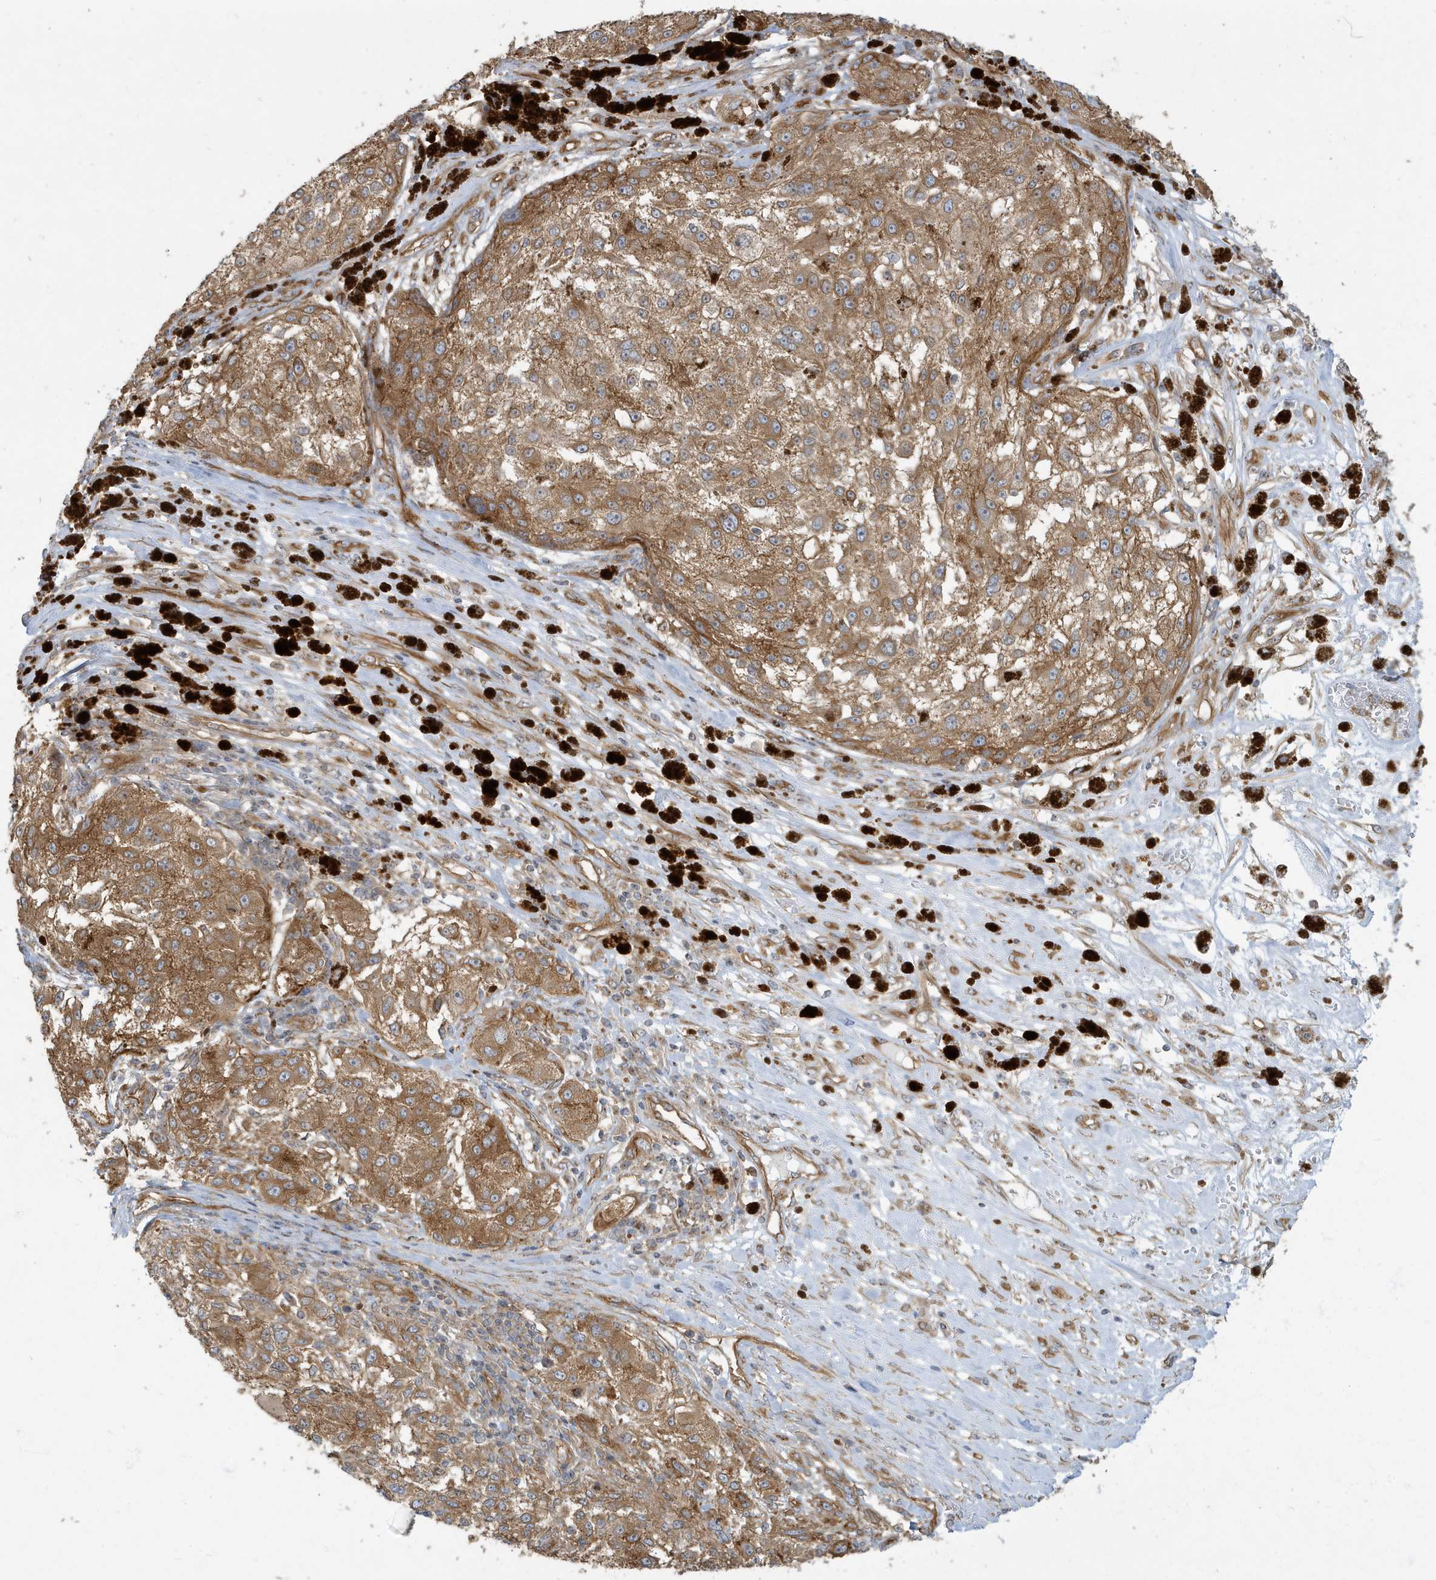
{"staining": {"intensity": "moderate", "quantity": ">75%", "location": "cytoplasmic/membranous"}, "tissue": "melanoma", "cell_type": "Tumor cells", "image_type": "cancer", "snomed": [{"axis": "morphology", "description": "Necrosis, NOS"}, {"axis": "morphology", "description": "Malignant melanoma, NOS"}, {"axis": "topography", "description": "Skin"}], "caption": "An immunohistochemistry (IHC) micrograph of neoplastic tissue is shown. Protein staining in brown shows moderate cytoplasmic/membranous positivity in melanoma within tumor cells.", "gene": "ATP23", "patient": {"sex": "female", "age": 87}}